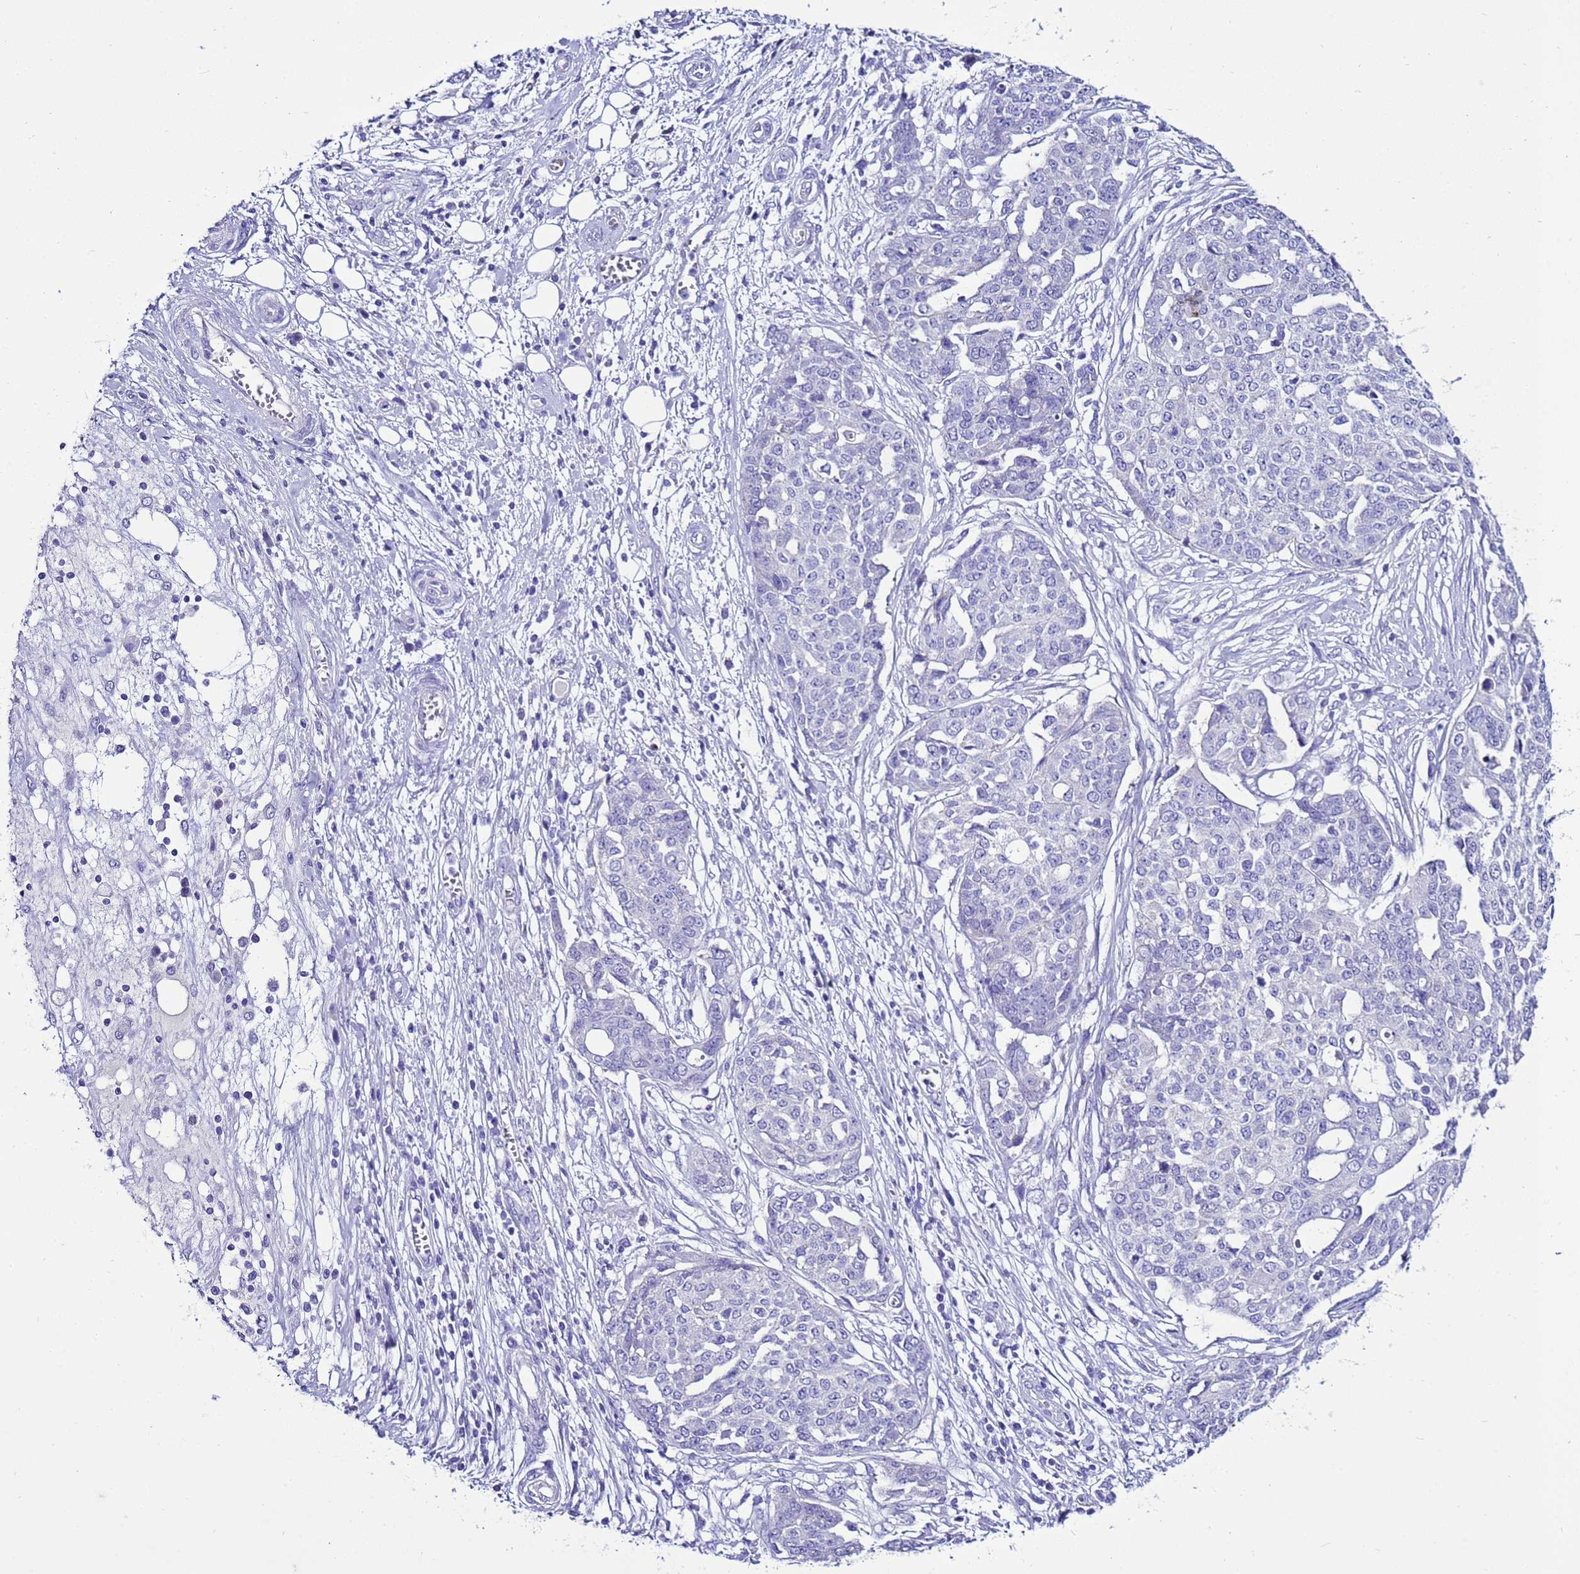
{"staining": {"intensity": "negative", "quantity": "none", "location": "none"}, "tissue": "ovarian cancer", "cell_type": "Tumor cells", "image_type": "cancer", "snomed": [{"axis": "morphology", "description": "Cystadenocarcinoma, serous, NOS"}, {"axis": "topography", "description": "Soft tissue"}, {"axis": "topography", "description": "Ovary"}], "caption": "Immunohistochemical staining of ovarian serous cystadenocarcinoma reveals no significant expression in tumor cells.", "gene": "BEST2", "patient": {"sex": "female", "age": 57}}